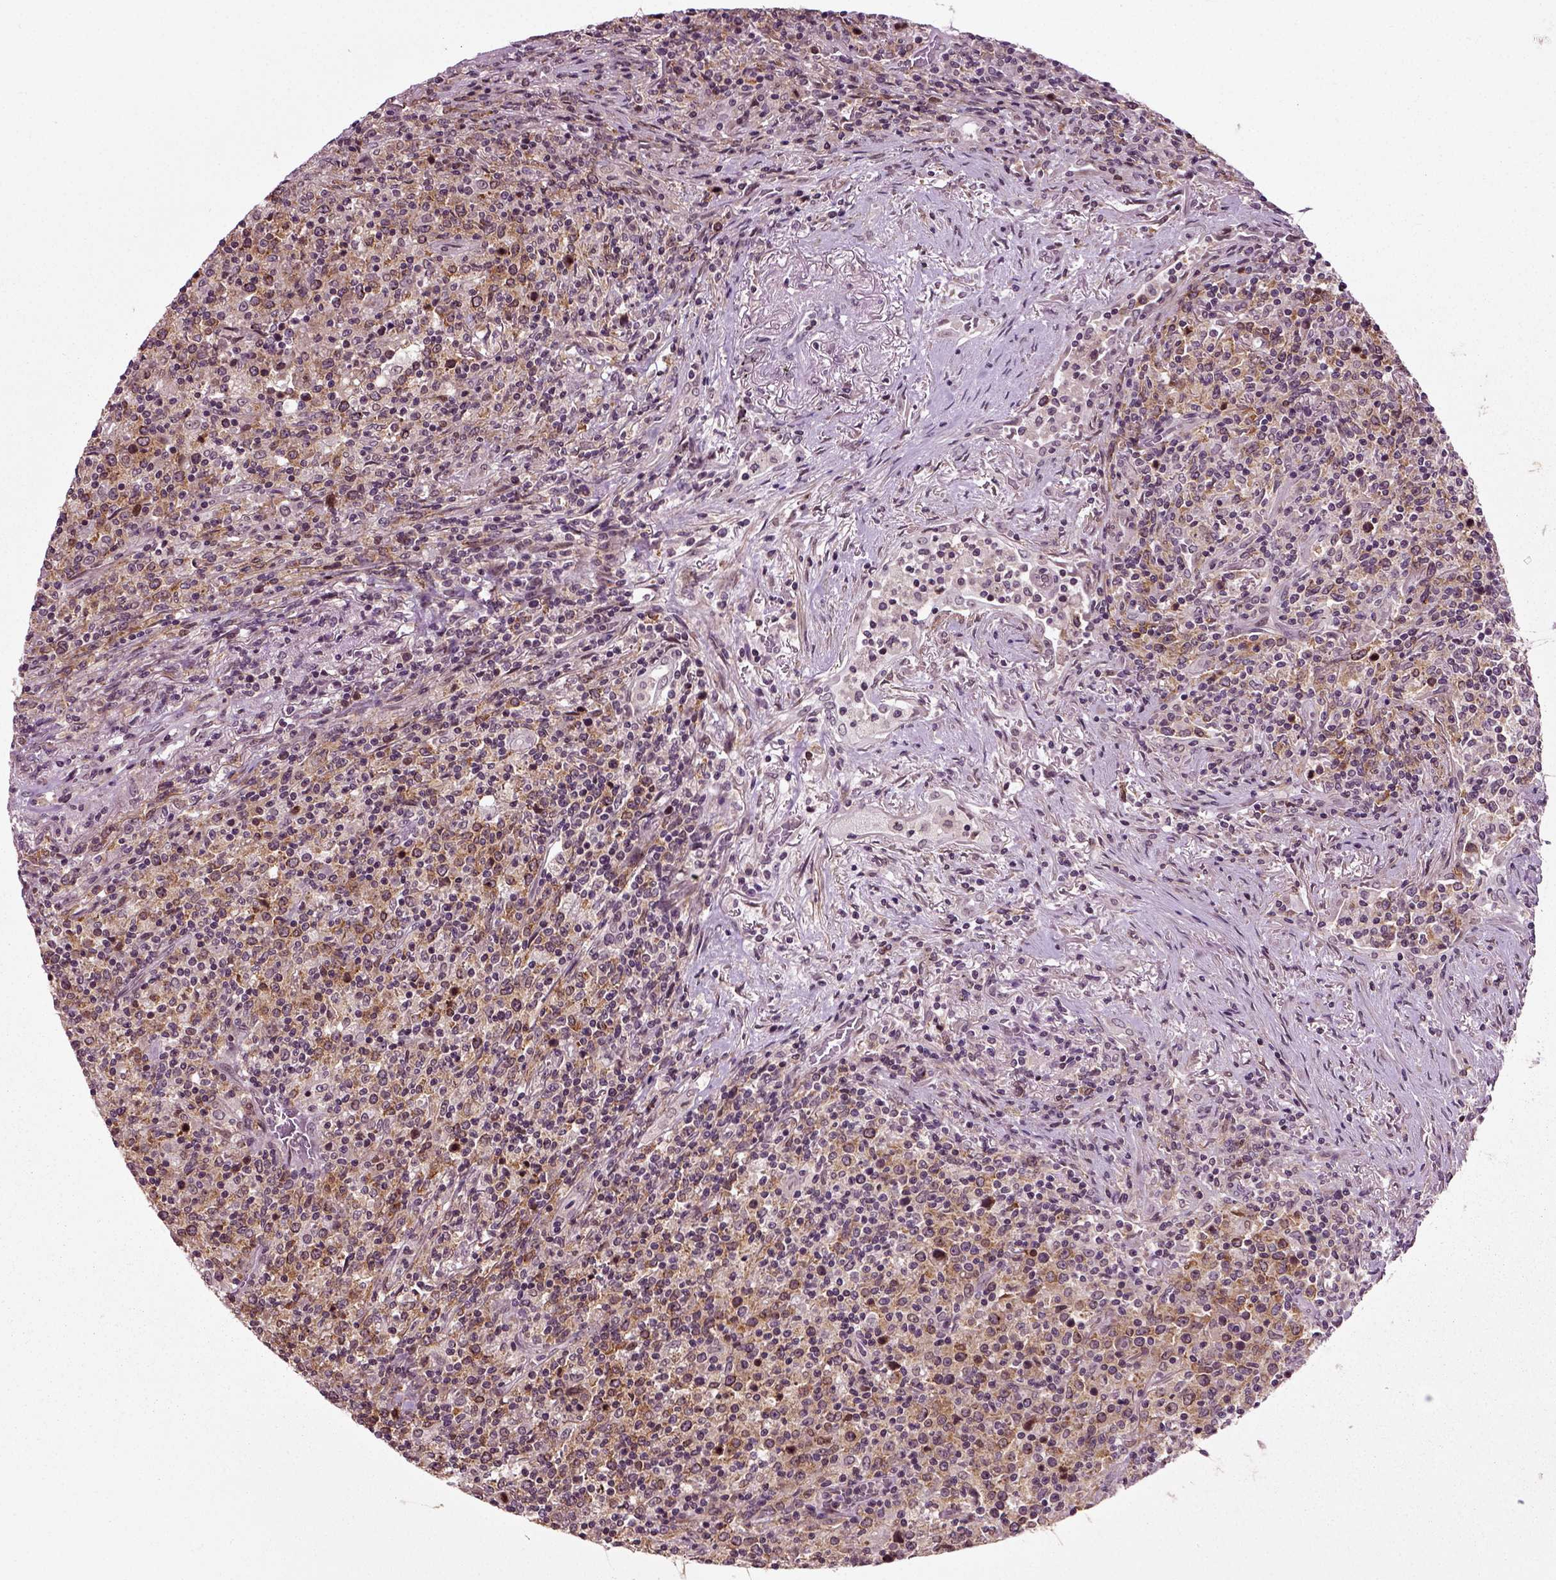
{"staining": {"intensity": "negative", "quantity": "none", "location": "none"}, "tissue": "lymphoma", "cell_type": "Tumor cells", "image_type": "cancer", "snomed": [{"axis": "morphology", "description": "Malignant lymphoma, non-Hodgkin's type, High grade"}, {"axis": "topography", "description": "Lung"}], "caption": "The photomicrograph shows no significant positivity in tumor cells of malignant lymphoma, non-Hodgkin's type (high-grade). (Stains: DAB IHC with hematoxylin counter stain, Microscopy: brightfield microscopy at high magnification).", "gene": "KNSTRN", "patient": {"sex": "male", "age": 79}}